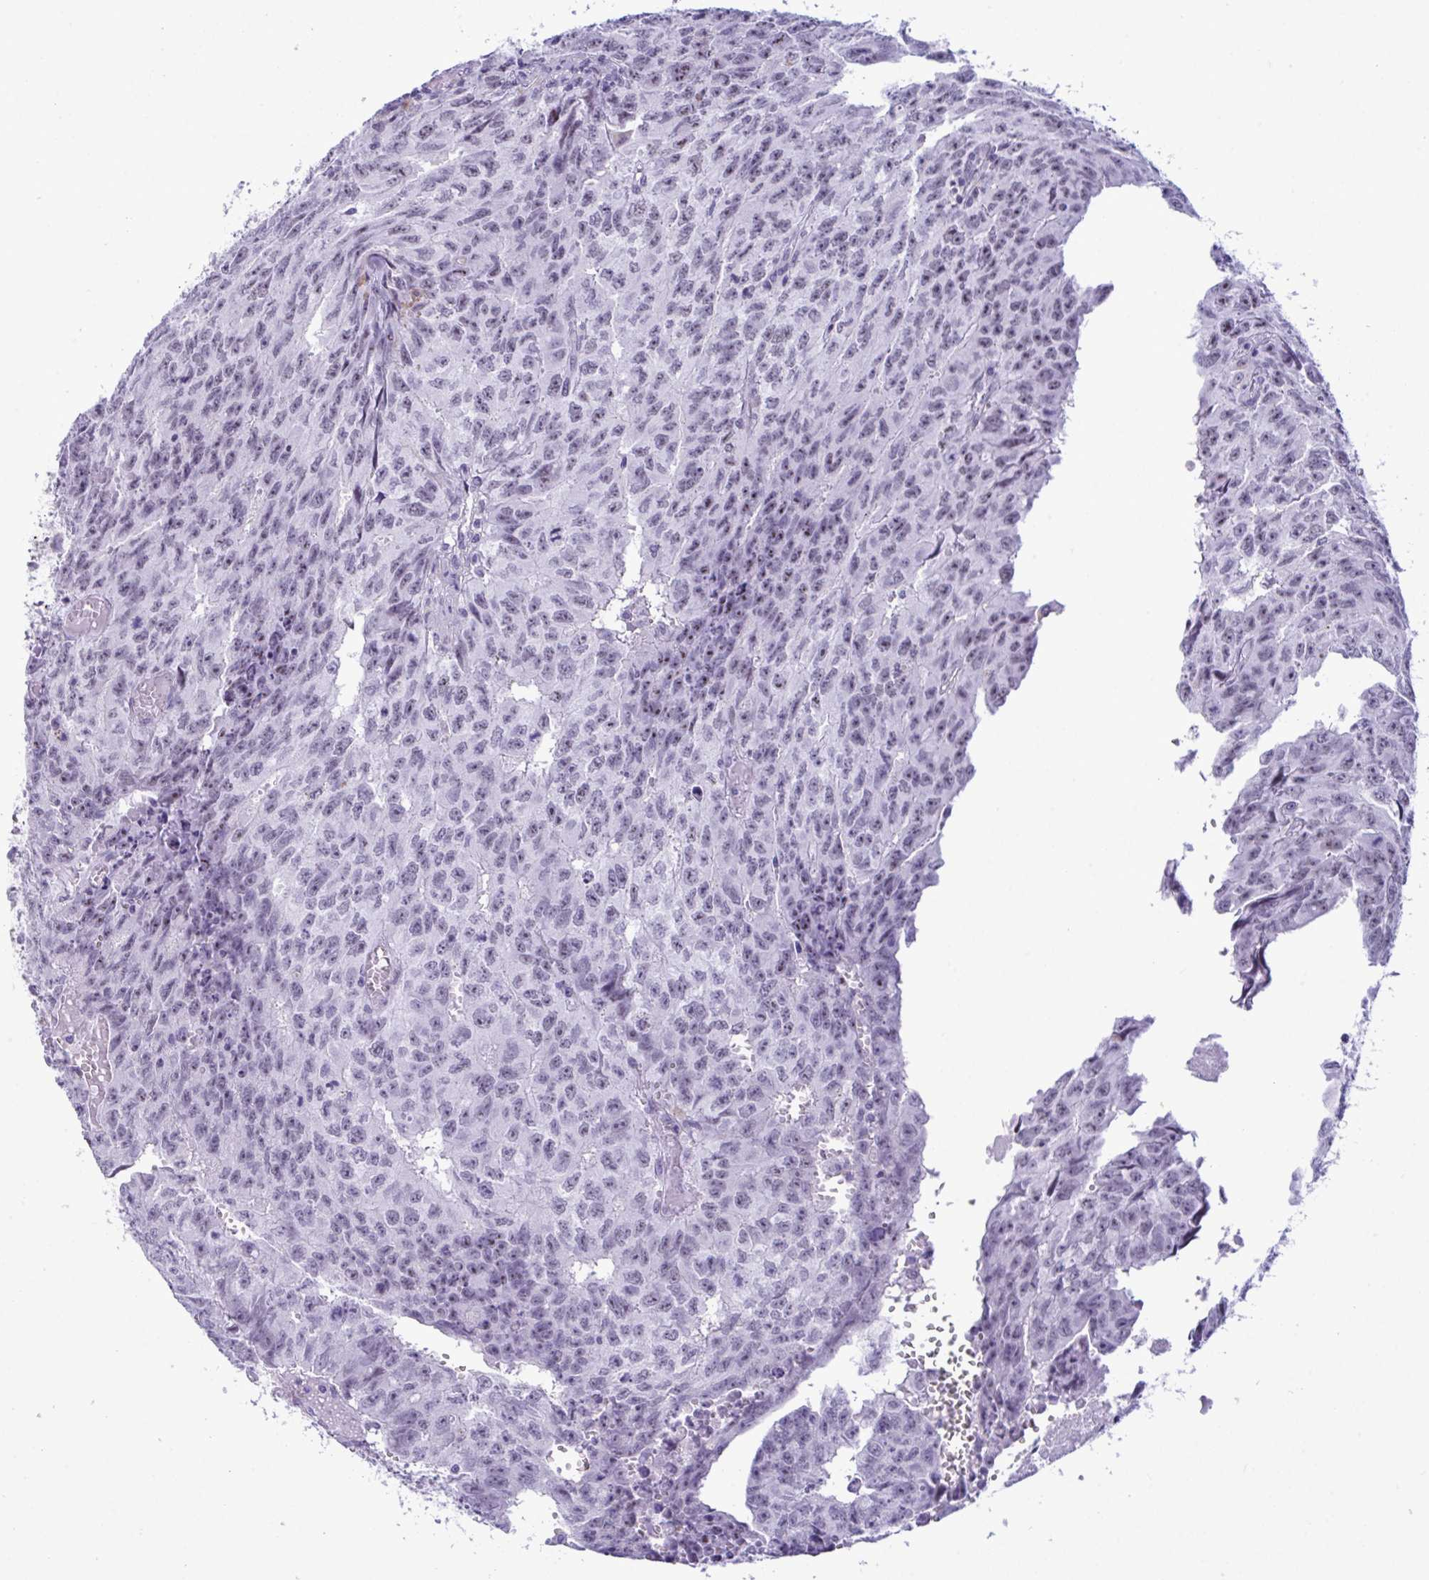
{"staining": {"intensity": "weak", "quantity": "25%-75%", "location": "nuclear"}, "tissue": "testis cancer", "cell_type": "Tumor cells", "image_type": "cancer", "snomed": [{"axis": "morphology", "description": "Carcinoma, Embryonal, NOS"}, {"axis": "morphology", "description": "Teratoma, malignant, NOS"}, {"axis": "topography", "description": "Testis"}], "caption": "This is a histology image of immunohistochemistry (IHC) staining of testis cancer, which shows weak expression in the nuclear of tumor cells.", "gene": "ELN", "patient": {"sex": "male", "age": 24}}